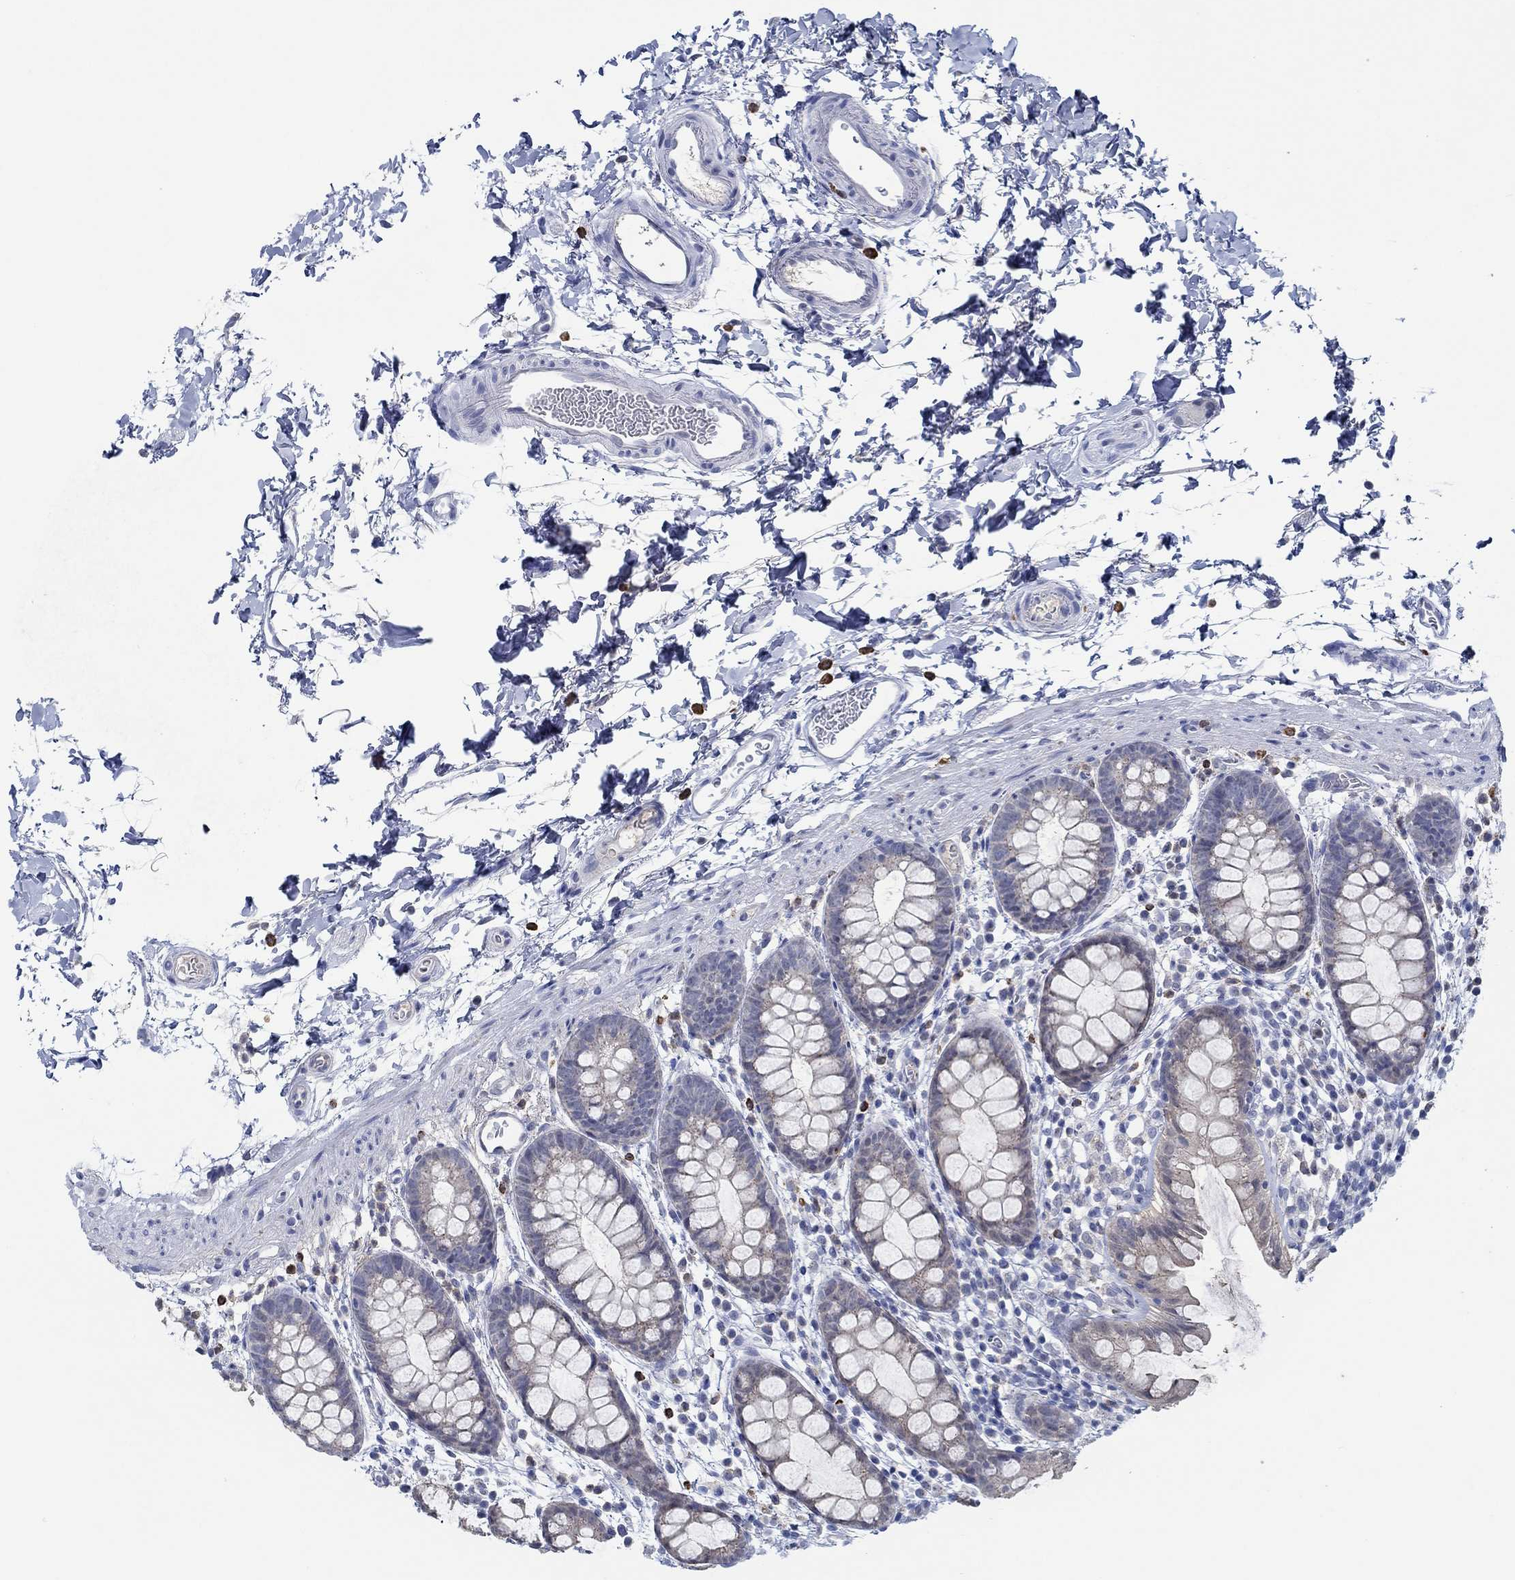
{"staining": {"intensity": "moderate", "quantity": "<25%", "location": "cytoplasmic/membranous"}, "tissue": "rectum", "cell_type": "Glandular cells", "image_type": "normal", "snomed": [{"axis": "morphology", "description": "Normal tissue, NOS"}, {"axis": "topography", "description": "Rectum"}], "caption": "Immunohistochemical staining of benign human rectum displays <25% levels of moderate cytoplasmic/membranous protein staining in about <25% of glandular cells.", "gene": "CPM", "patient": {"sex": "male", "age": 57}}